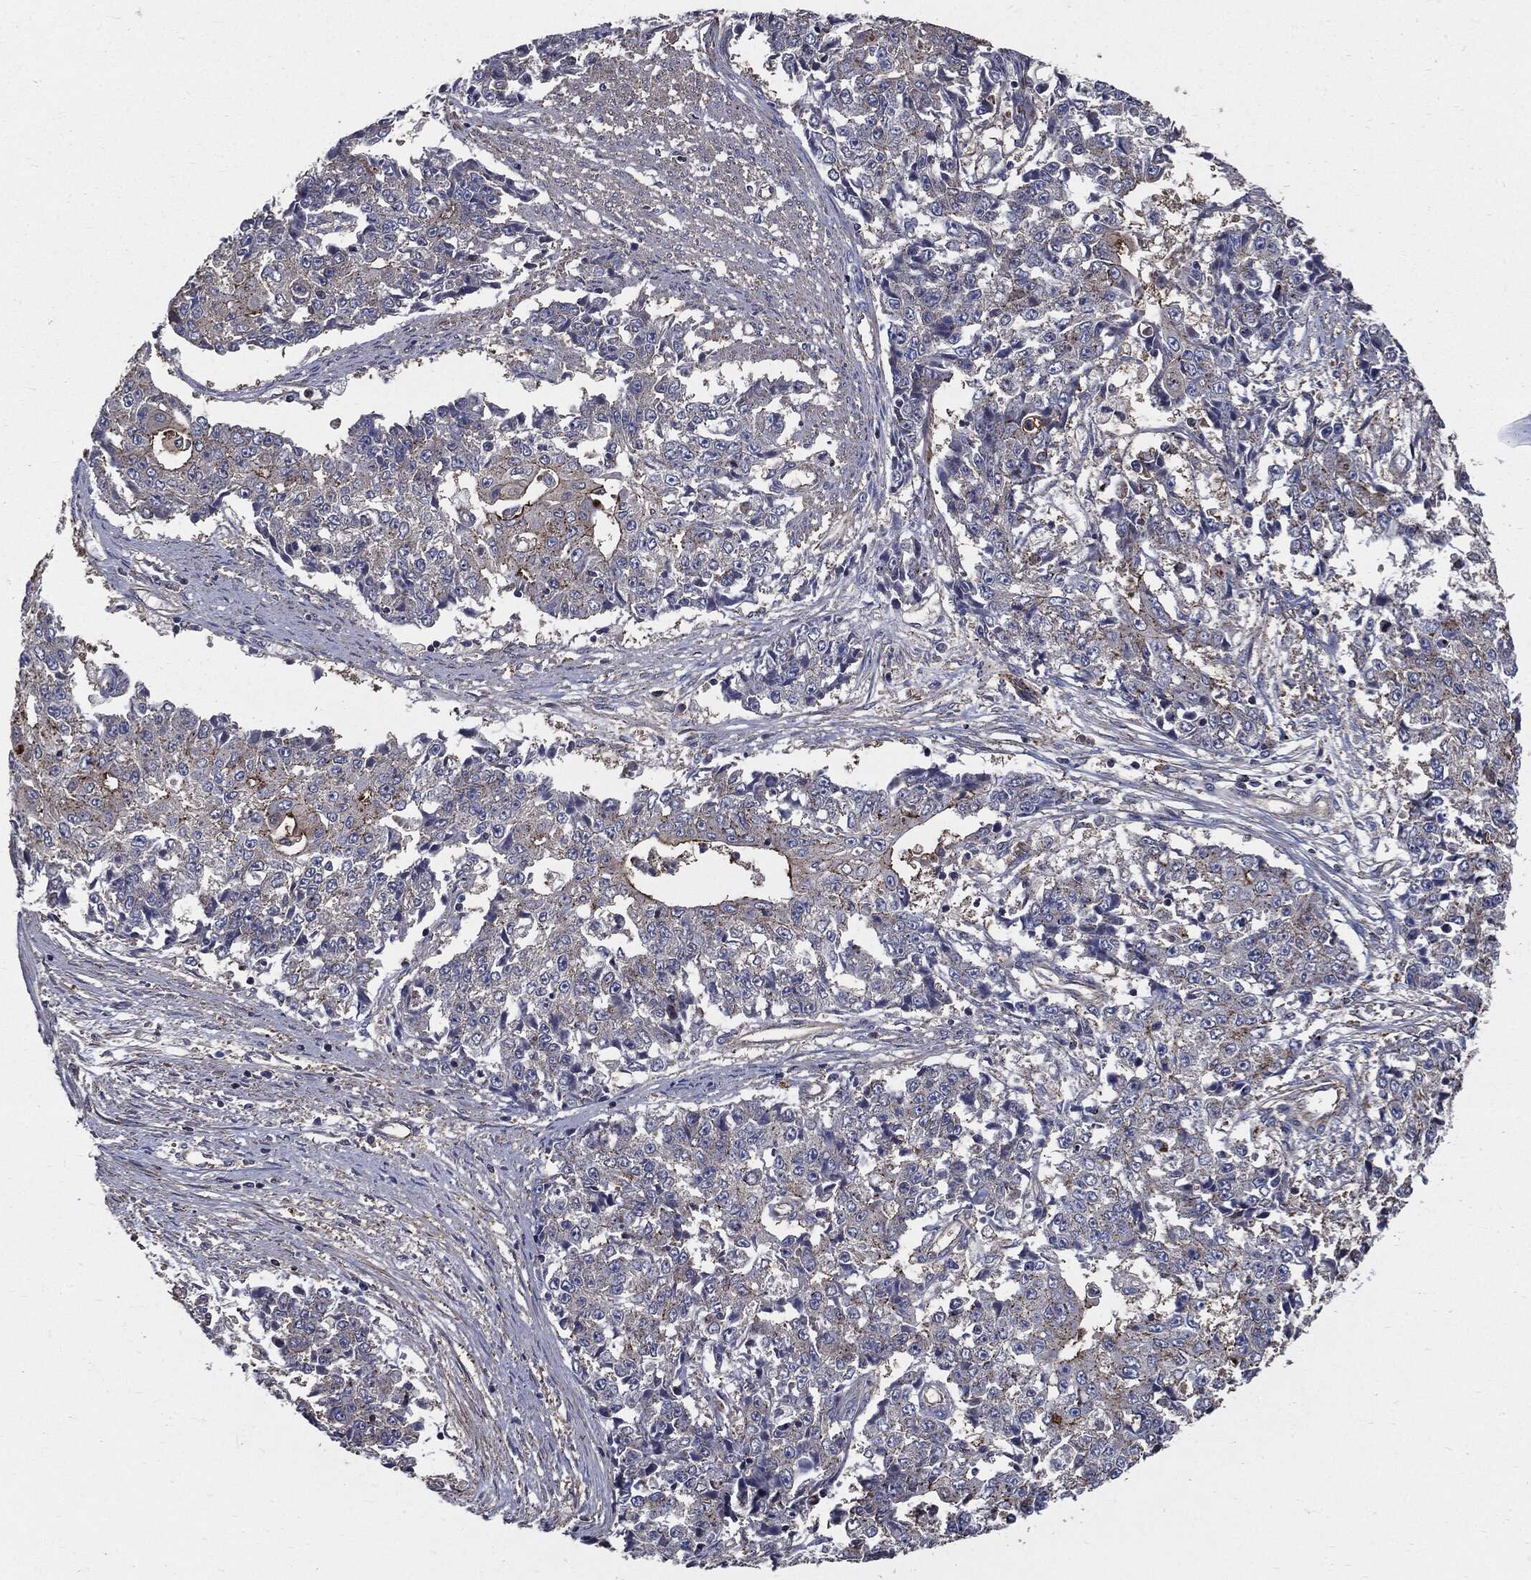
{"staining": {"intensity": "moderate", "quantity": "<25%", "location": "cytoplasmic/membranous"}, "tissue": "ovarian cancer", "cell_type": "Tumor cells", "image_type": "cancer", "snomed": [{"axis": "morphology", "description": "Carcinoma, endometroid"}, {"axis": "topography", "description": "Ovary"}], "caption": "Ovarian cancer (endometroid carcinoma) tissue displays moderate cytoplasmic/membranous expression in approximately <25% of tumor cells", "gene": "PDCD6IP", "patient": {"sex": "female", "age": 42}}